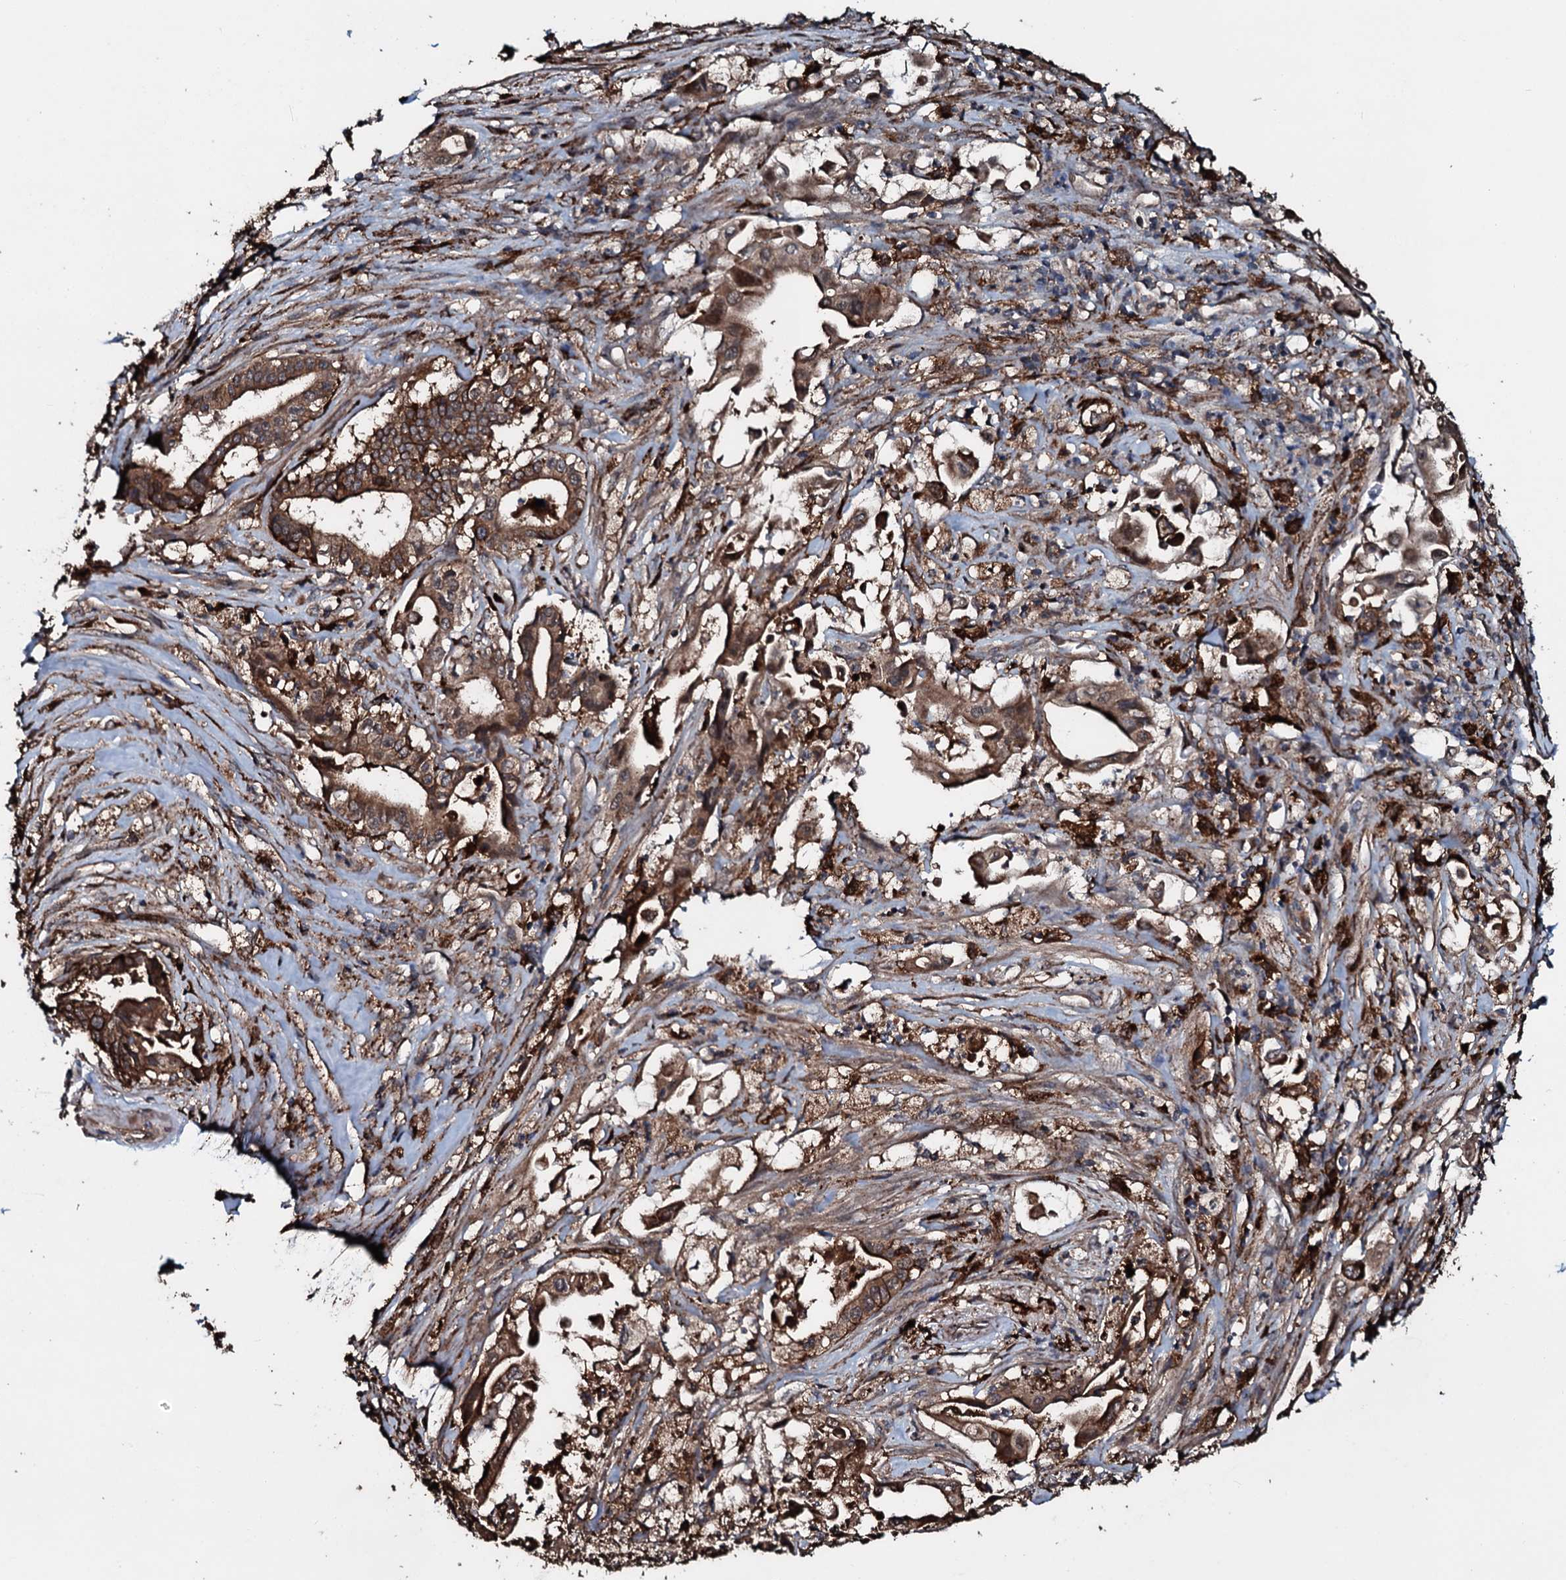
{"staining": {"intensity": "strong", "quantity": ">75%", "location": "cytoplasmic/membranous"}, "tissue": "pancreatic cancer", "cell_type": "Tumor cells", "image_type": "cancer", "snomed": [{"axis": "morphology", "description": "Adenocarcinoma, NOS"}, {"axis": "topography", "description": "Pancreas"}], "caption": "Protein expression analysis of human pancreatic cancer (adenocarcinoma) reveals strong cytoplasmic/membranous positivity in approximately >75% of tumor cells.", "gene": "TPGS2", "patient": {"sex": "female", "age": 77}}